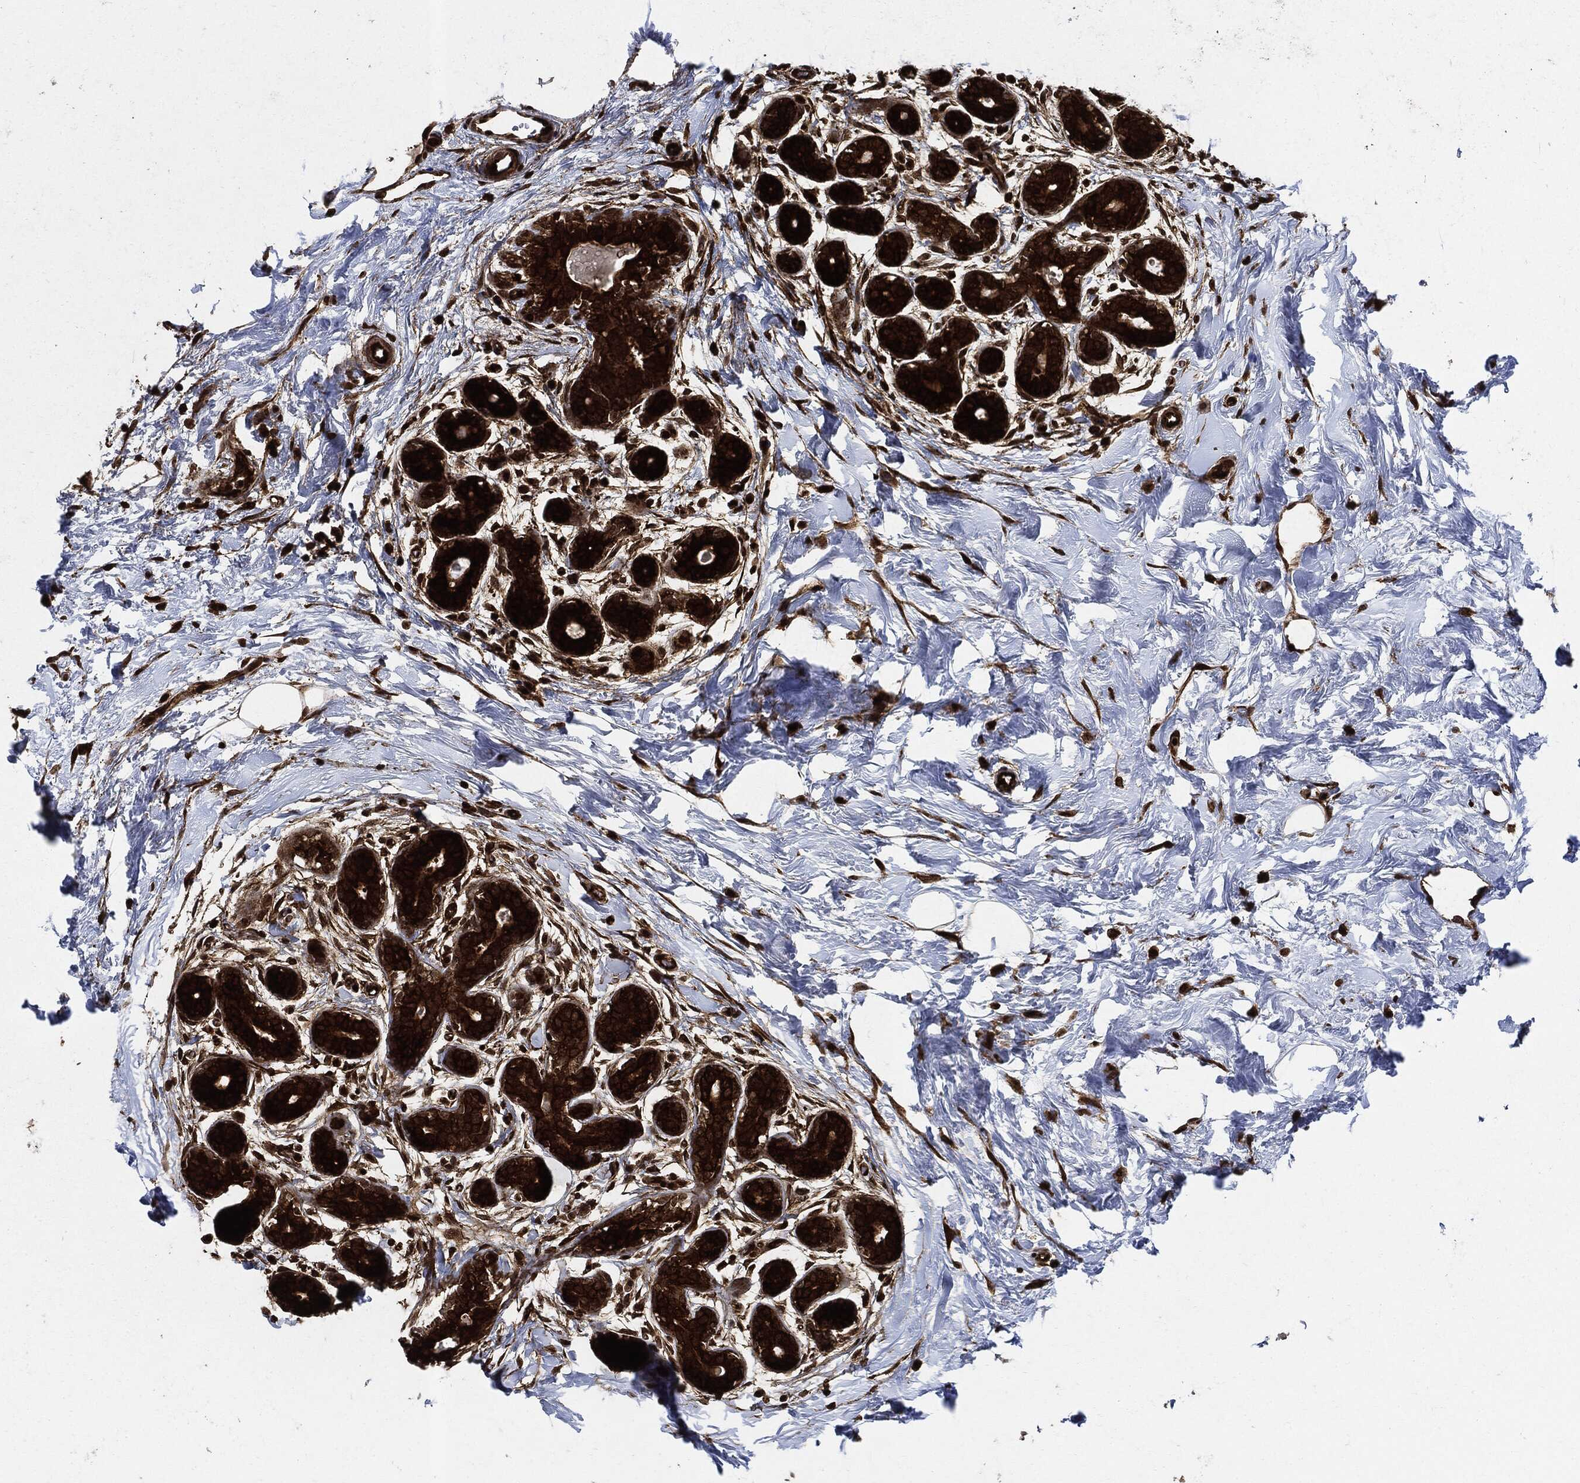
{"staining": {"intensity": "negative", "quantity": "none", "location": "none"}, "tissue": "breast", "cell_type": "Adipocytes", "image_type": "normal", "snomed": [{"axis": "morphology", "description": "Normal tissue, NOS"}, {"axis": "topography", "description": "Breast"}], "caption": "This is a photomicrograph of IHC staining of unremarkable breast, which shows no expression in adipocytes.", "gene": "YWHAB", "patient": {"sex": "female", "age": 43}}